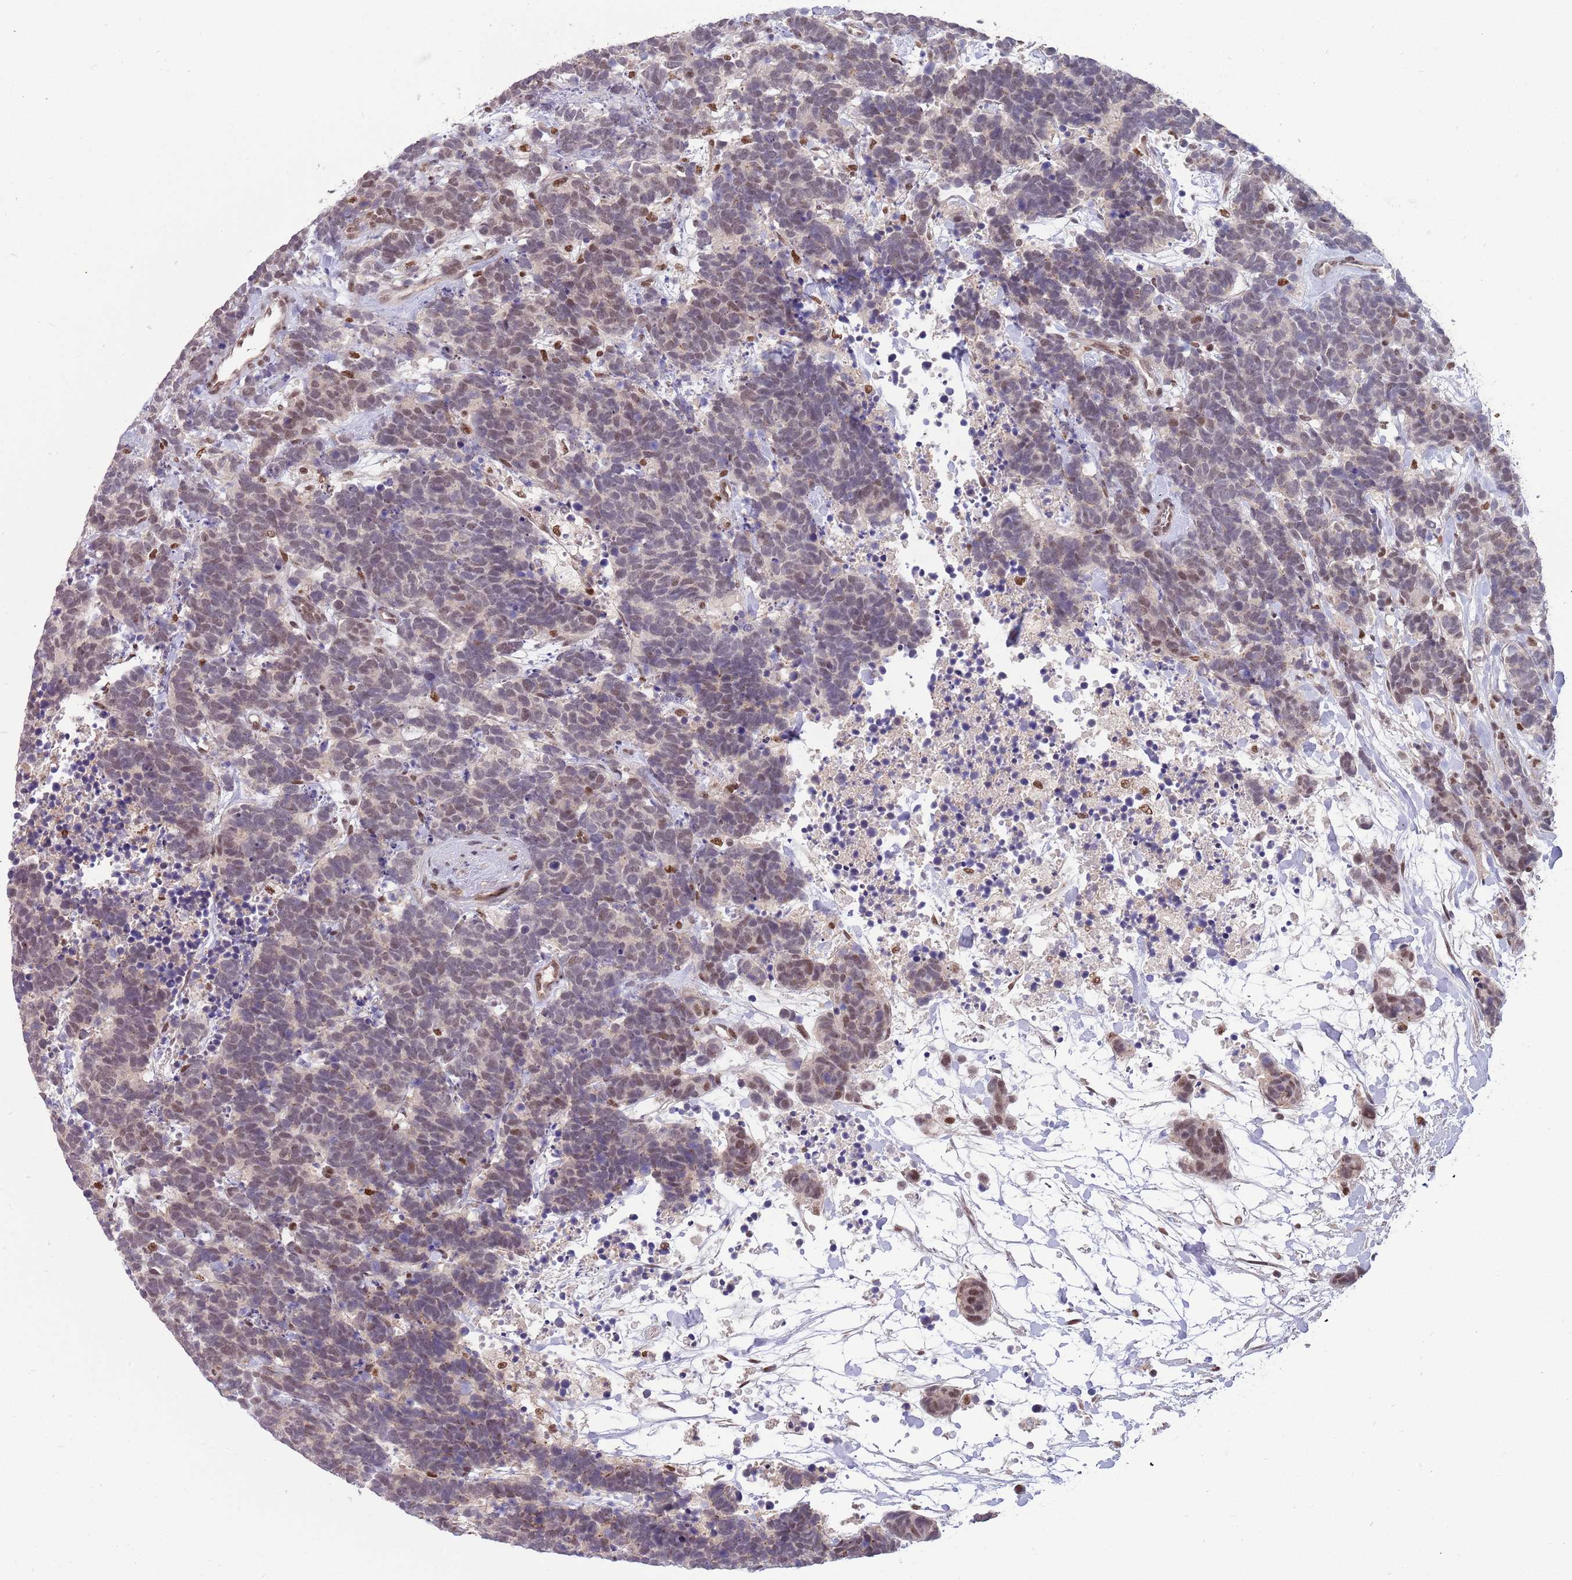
{"staining": {"intensity": "weak", "quantity": "<25%", "location": "cytoplasmic/membranous"}, "tissue": "carcinoid", "cell_type": "Tumor cells", "image_type": "cancer", "snomed": [{"axis": "morphology", "description": "Carcinoma, NOS"}, {"axis": "morphology", "description": "Carcinoid, malignant, NOS"}, {"axis": "topography", "description": "Prostate"}], "caption": "Carcinoid was stained to show a protein in brown. There is no significant staining in tumor cells.", "gene": "ZBTB7A", "patient": {"sex": "male", "age": 57}}